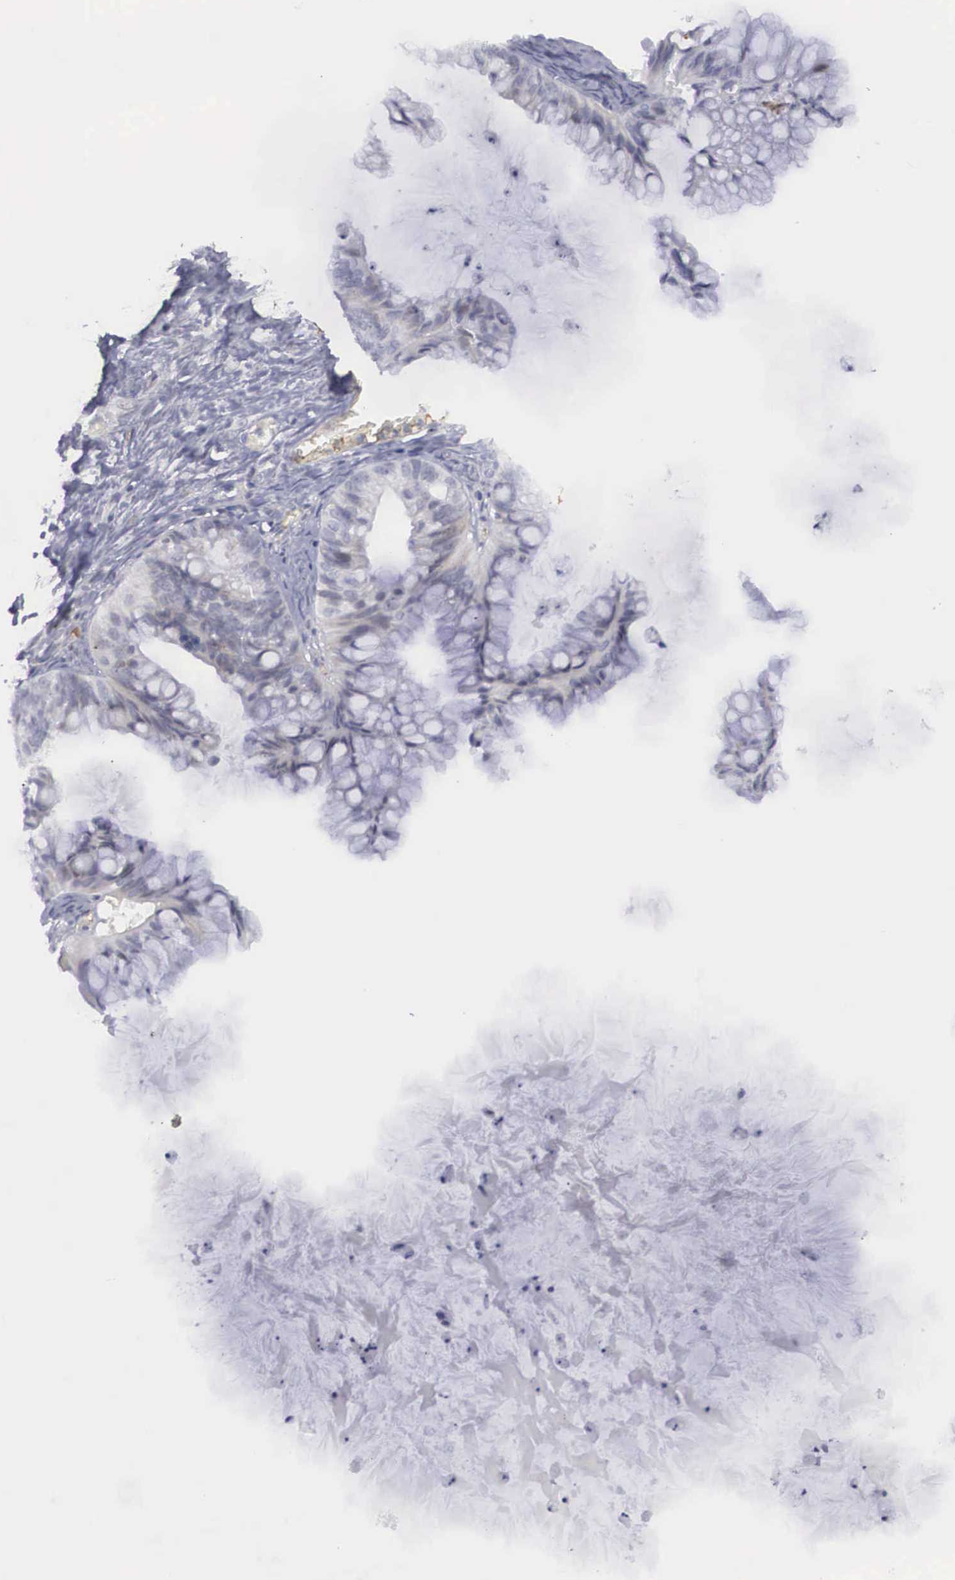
{"staining": {"intensity": "negative", "quantity": "none", "location": "none"}, "tissue": "ovarian cancer", "cell_type": "Tumor cells", "image_type": "cancer", "snomed": [{"axis": "morphology", "description": "Cystadenocarcinoma, mucinous, NOS"}, {"axis": "topography", "description": "Ovary"}], "caption": "Human ovarian cancer stained for a protein using IHC displays no staining in tumor cells.", "gene": "RBPJ", "patient": {"sex": "female", "age": 57}}